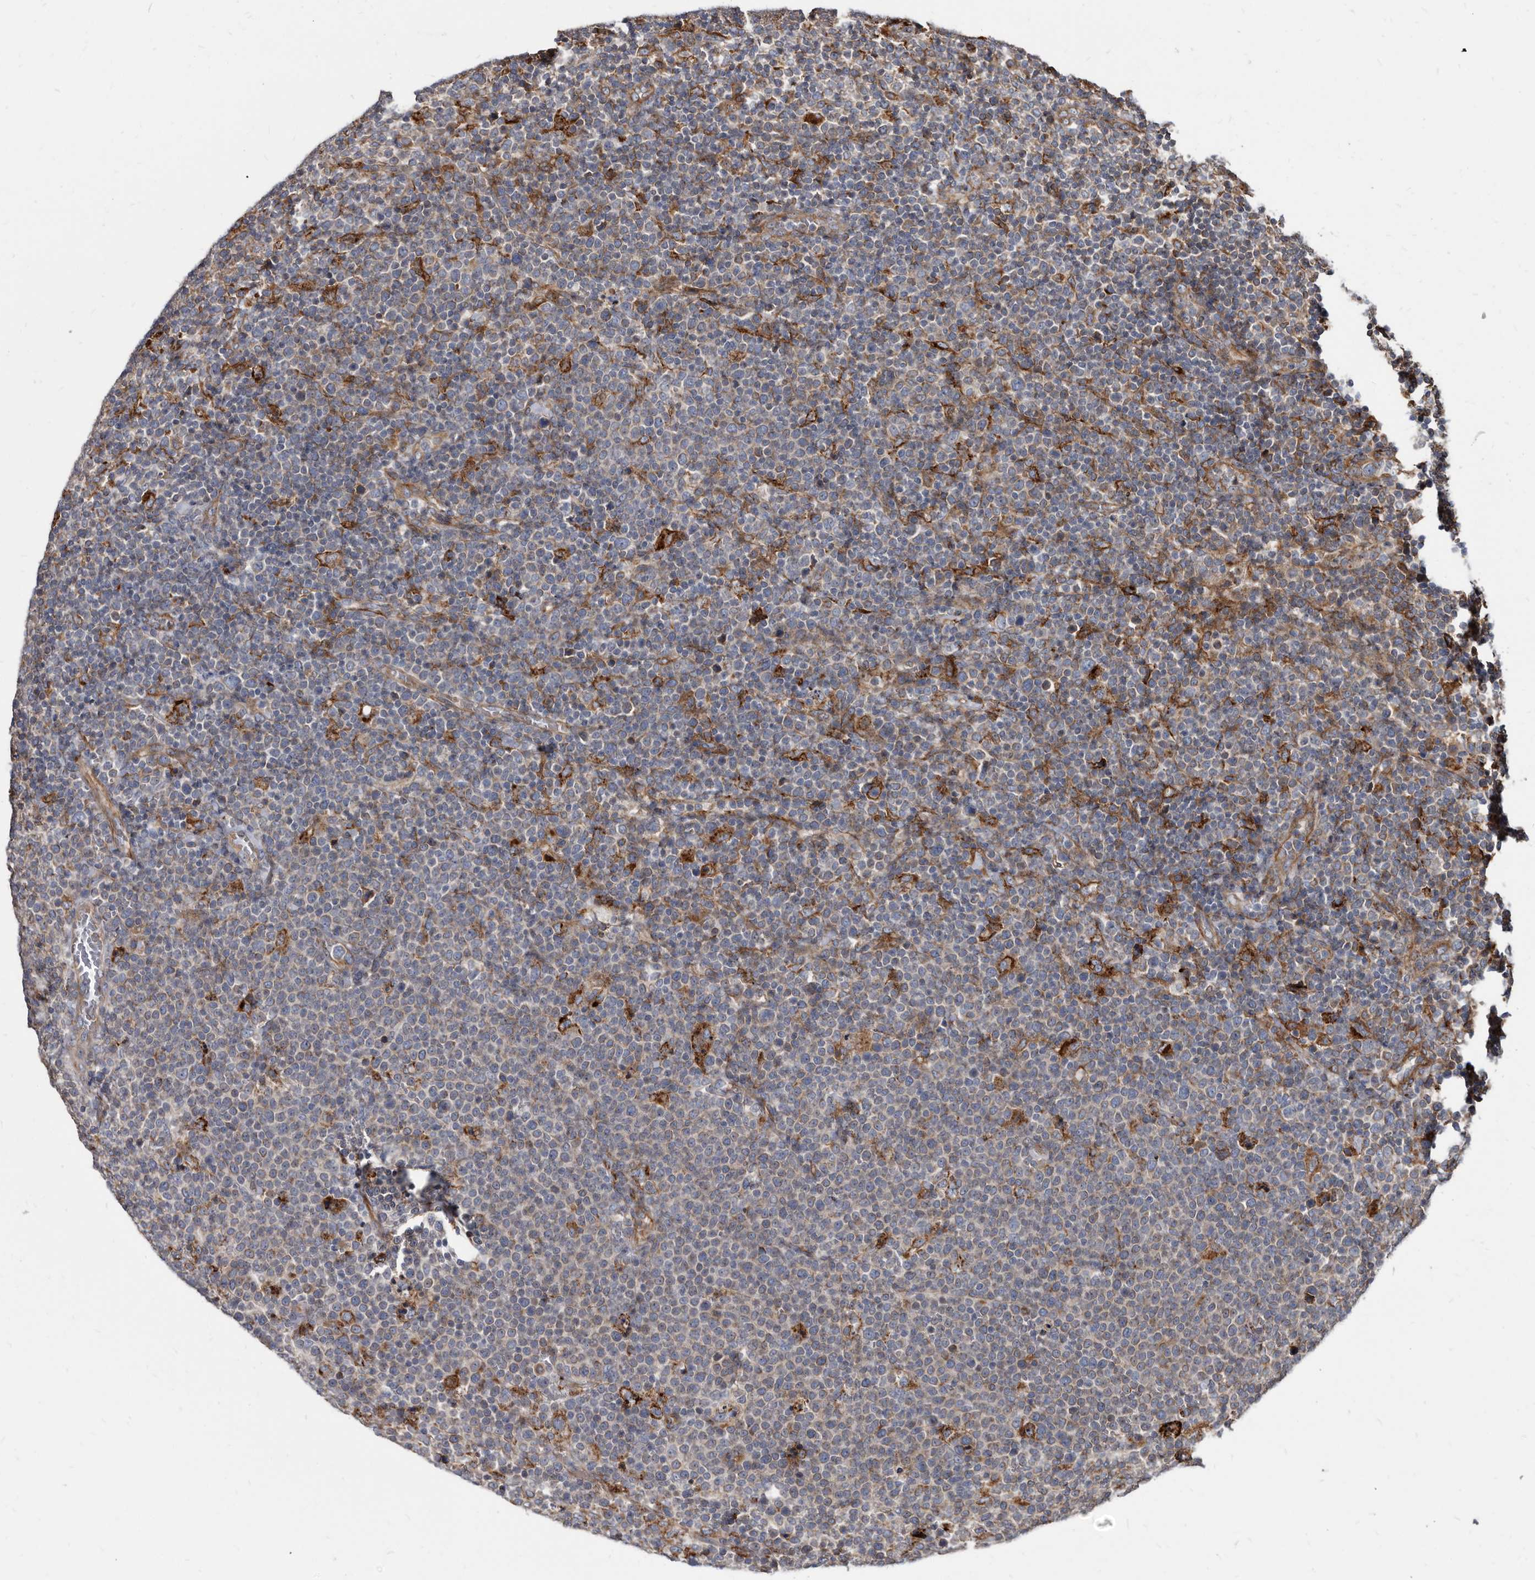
{"staining": {"intensity": "negative", "quantity": "none", "location": "none"}, "tissue": "lymphoma", "cell_type": "Tumor cells", "image_type": "cancer", "snomed": [{"axis": "morphology", "description": "Malignant lymphoma, non-Hodgkin's type, High grade"}, {"axis": "topography", "description": "Lymph node"}], "caption": "Tumor cells are negative for brown protein staining in lymphoma.", "gene": "KCTD20", "patient": {"sex": "male", "age": 61}}